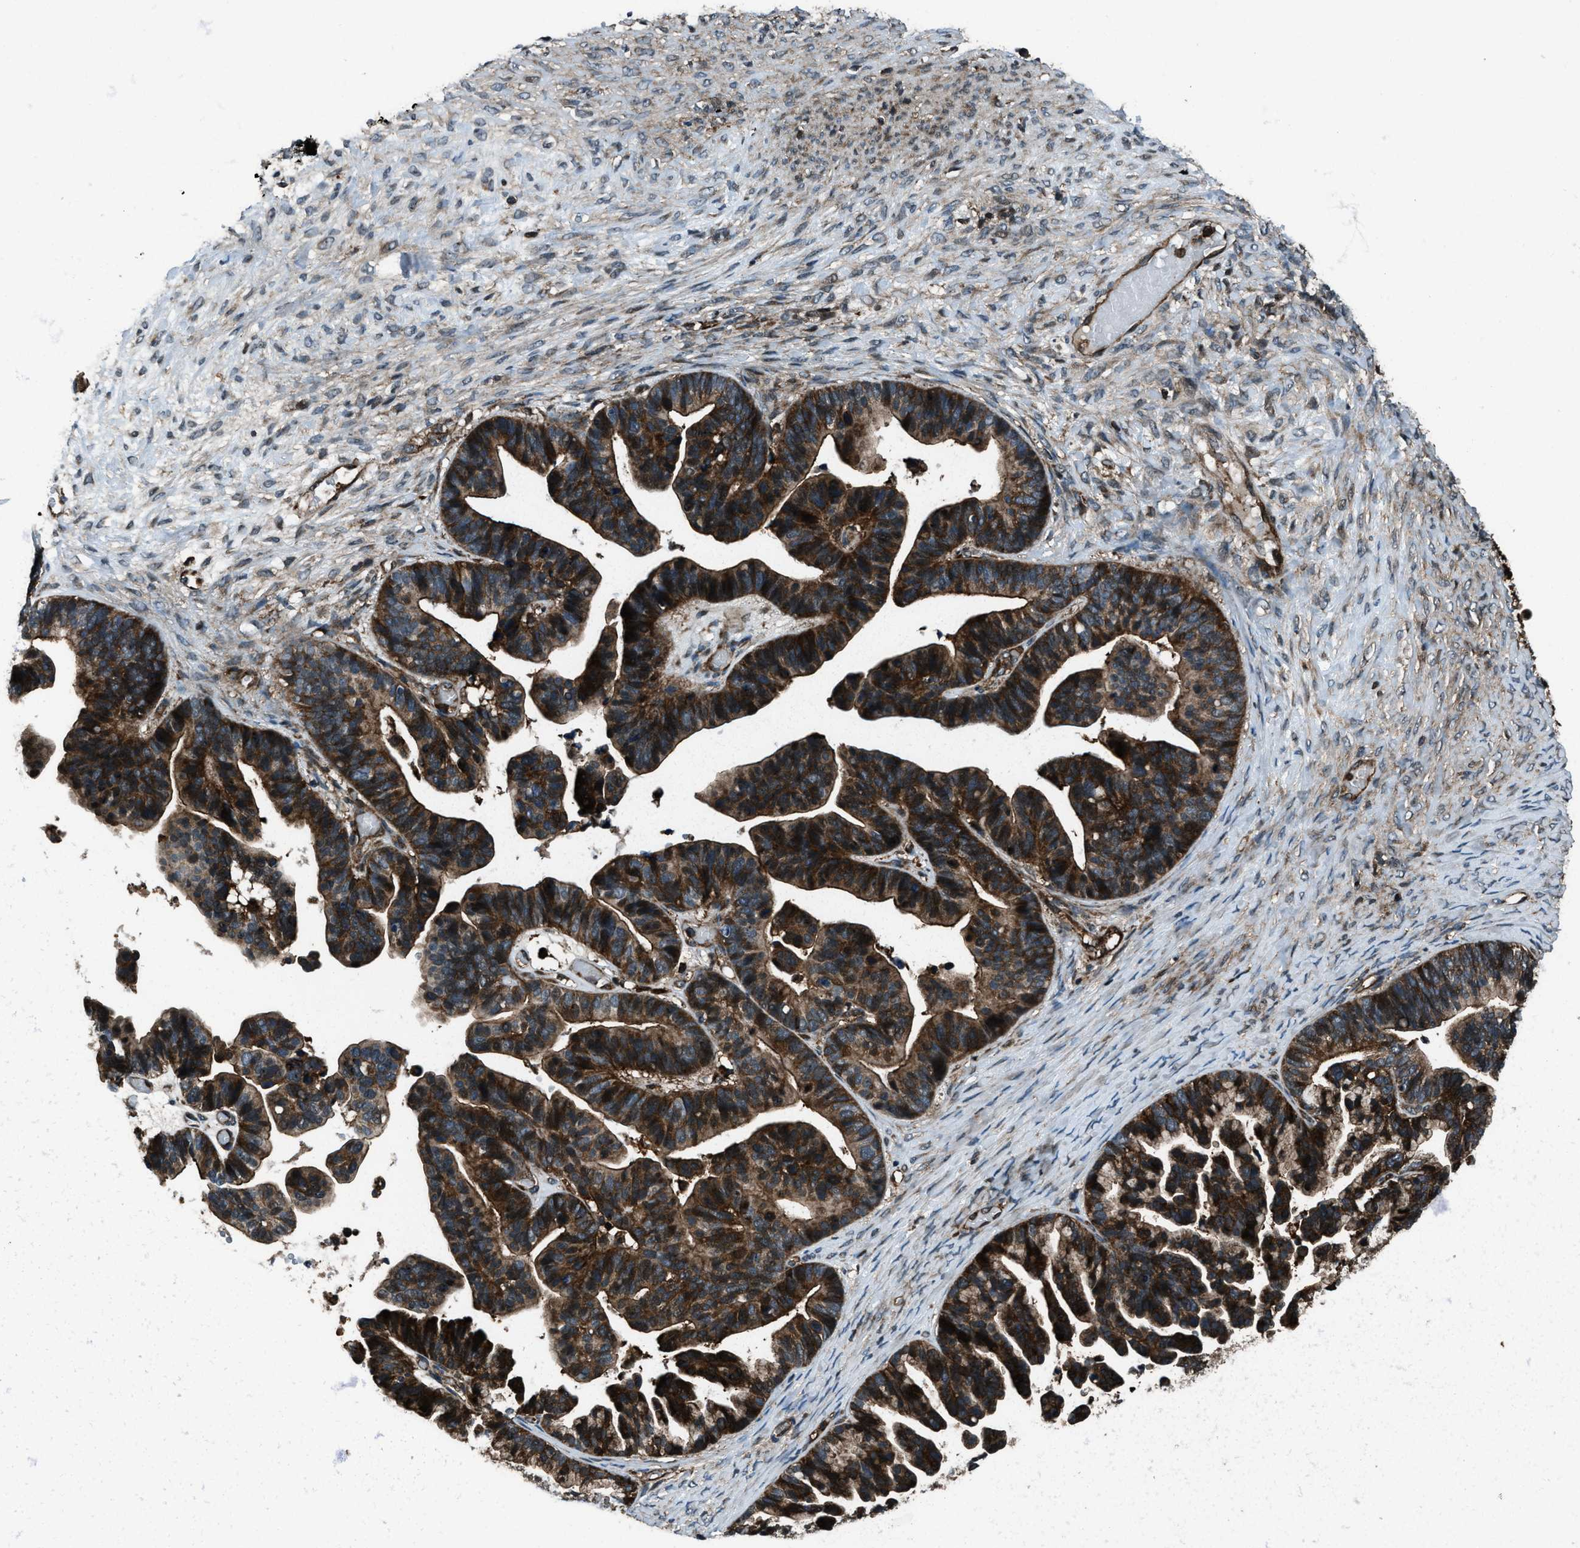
{"staining": {"intensity": "strong", "quantity": ">75%", "location": "cytoplasmic/membranous,nuclear"}, "tissue": "ovarian cancer", "cell_type": "Tumor cells", "image_type": "cancer", "snomed": [{"axis": "morphology", "description": "Cystadenocarcinoma, serous, NOS"}, {"axis": "topography", "description": "Ovary"}], "caption": "Human ovarian cancer stained with a protein marker exhibits strong staining in tumor cells.", "gene": "SNX30", "patient": {"sex": "female", "age": 56}}